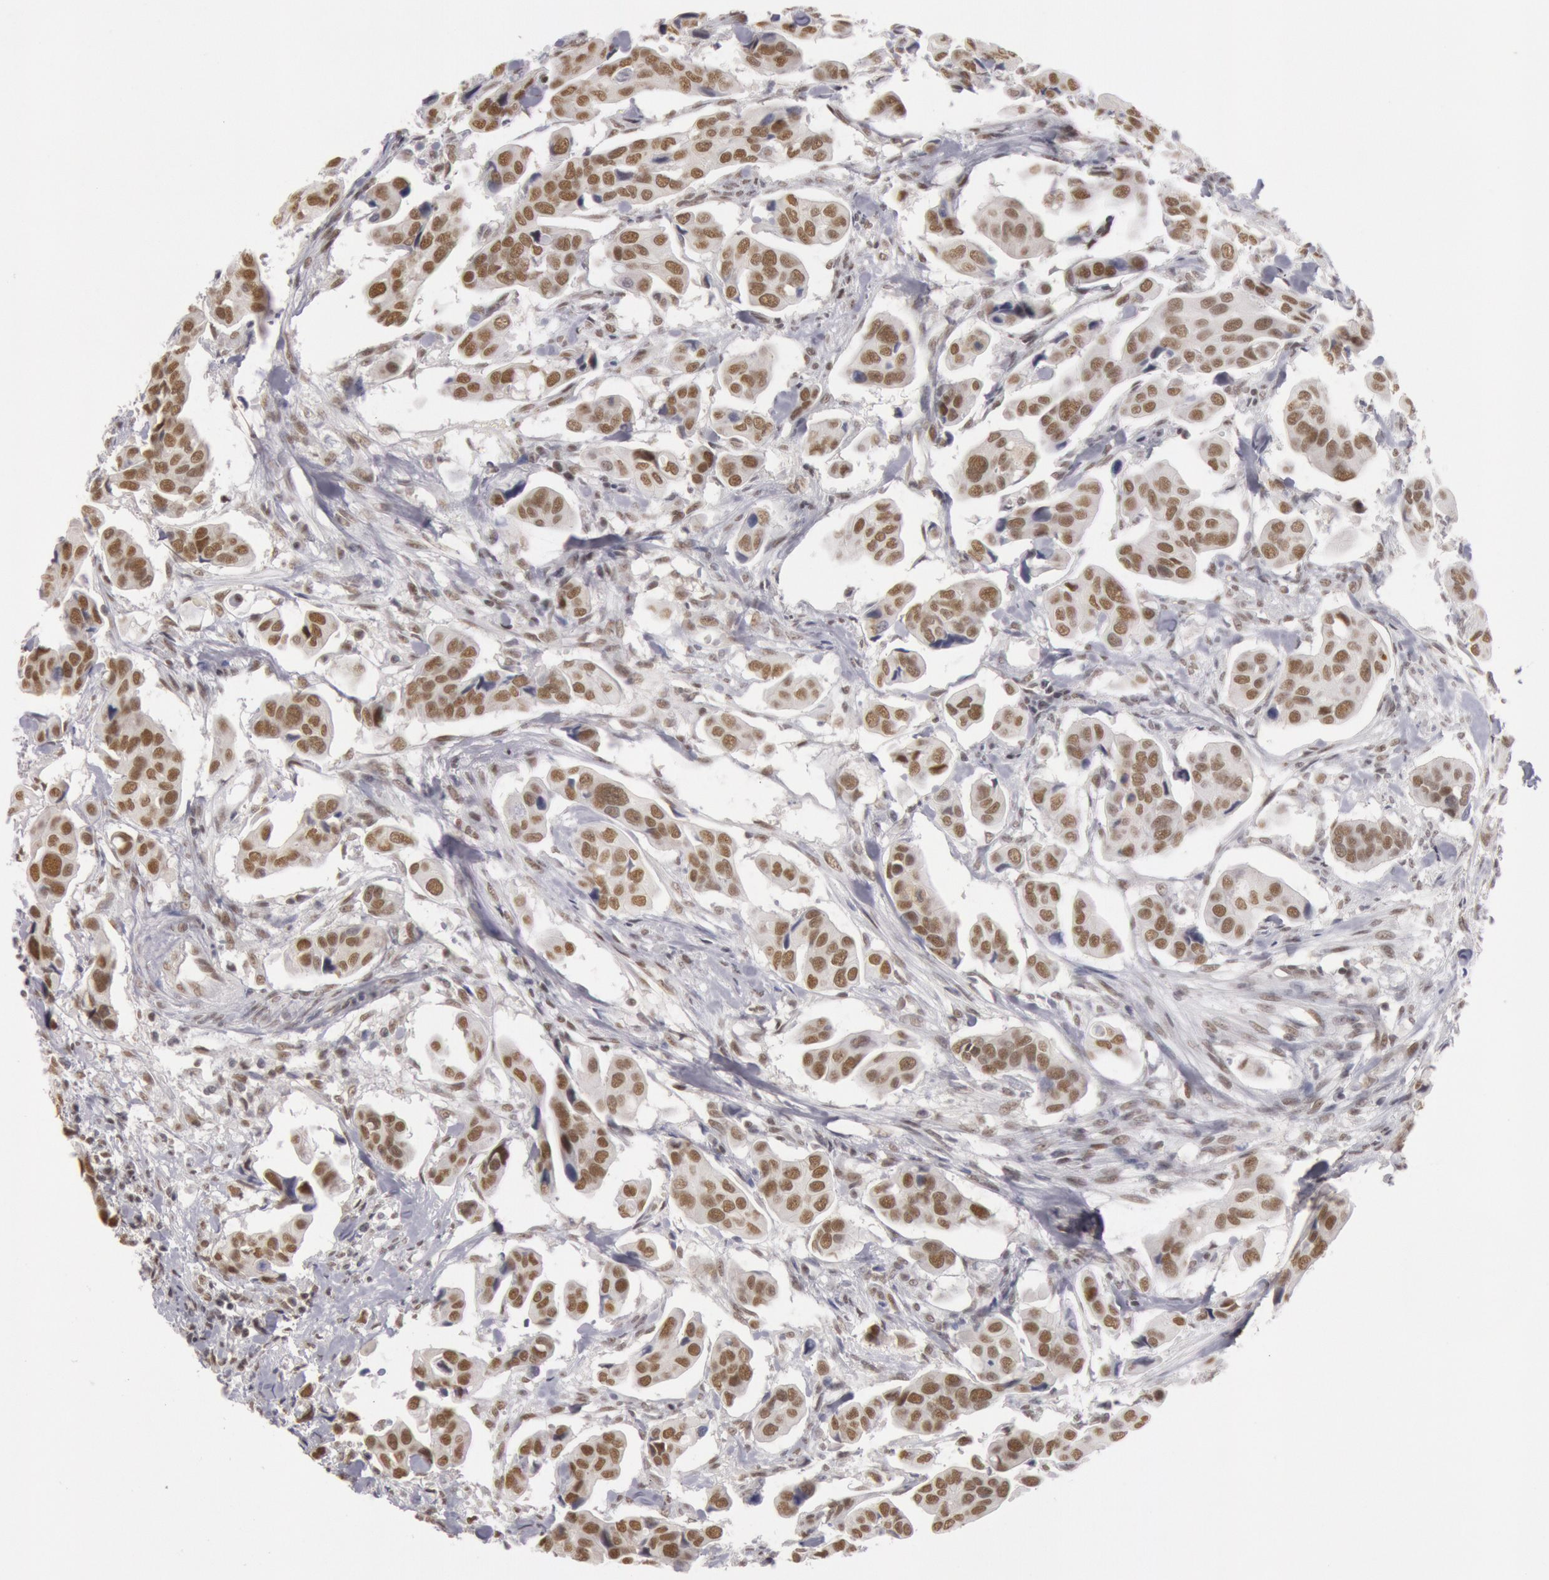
{"staining": {"intensity": "moderate", "quantity": "25%-75%", "location": "nuclear"}, "tissue": "urothelial cancer", "cell_type": "Tumor cells", "image_type": "cancer", "snomed": [{"axis": "morphology", "description": "Adenocarcinoma, NOS"}, {"axis": "topography", "description": "Urinary bladder"}], "caption": "Protein staining of urothelial cancer tissue shows moderate nuclear expression in about 25%-75% of tumor cells.", "gene": "ESS2", "patient": {"sex": "male", "age": 61}}